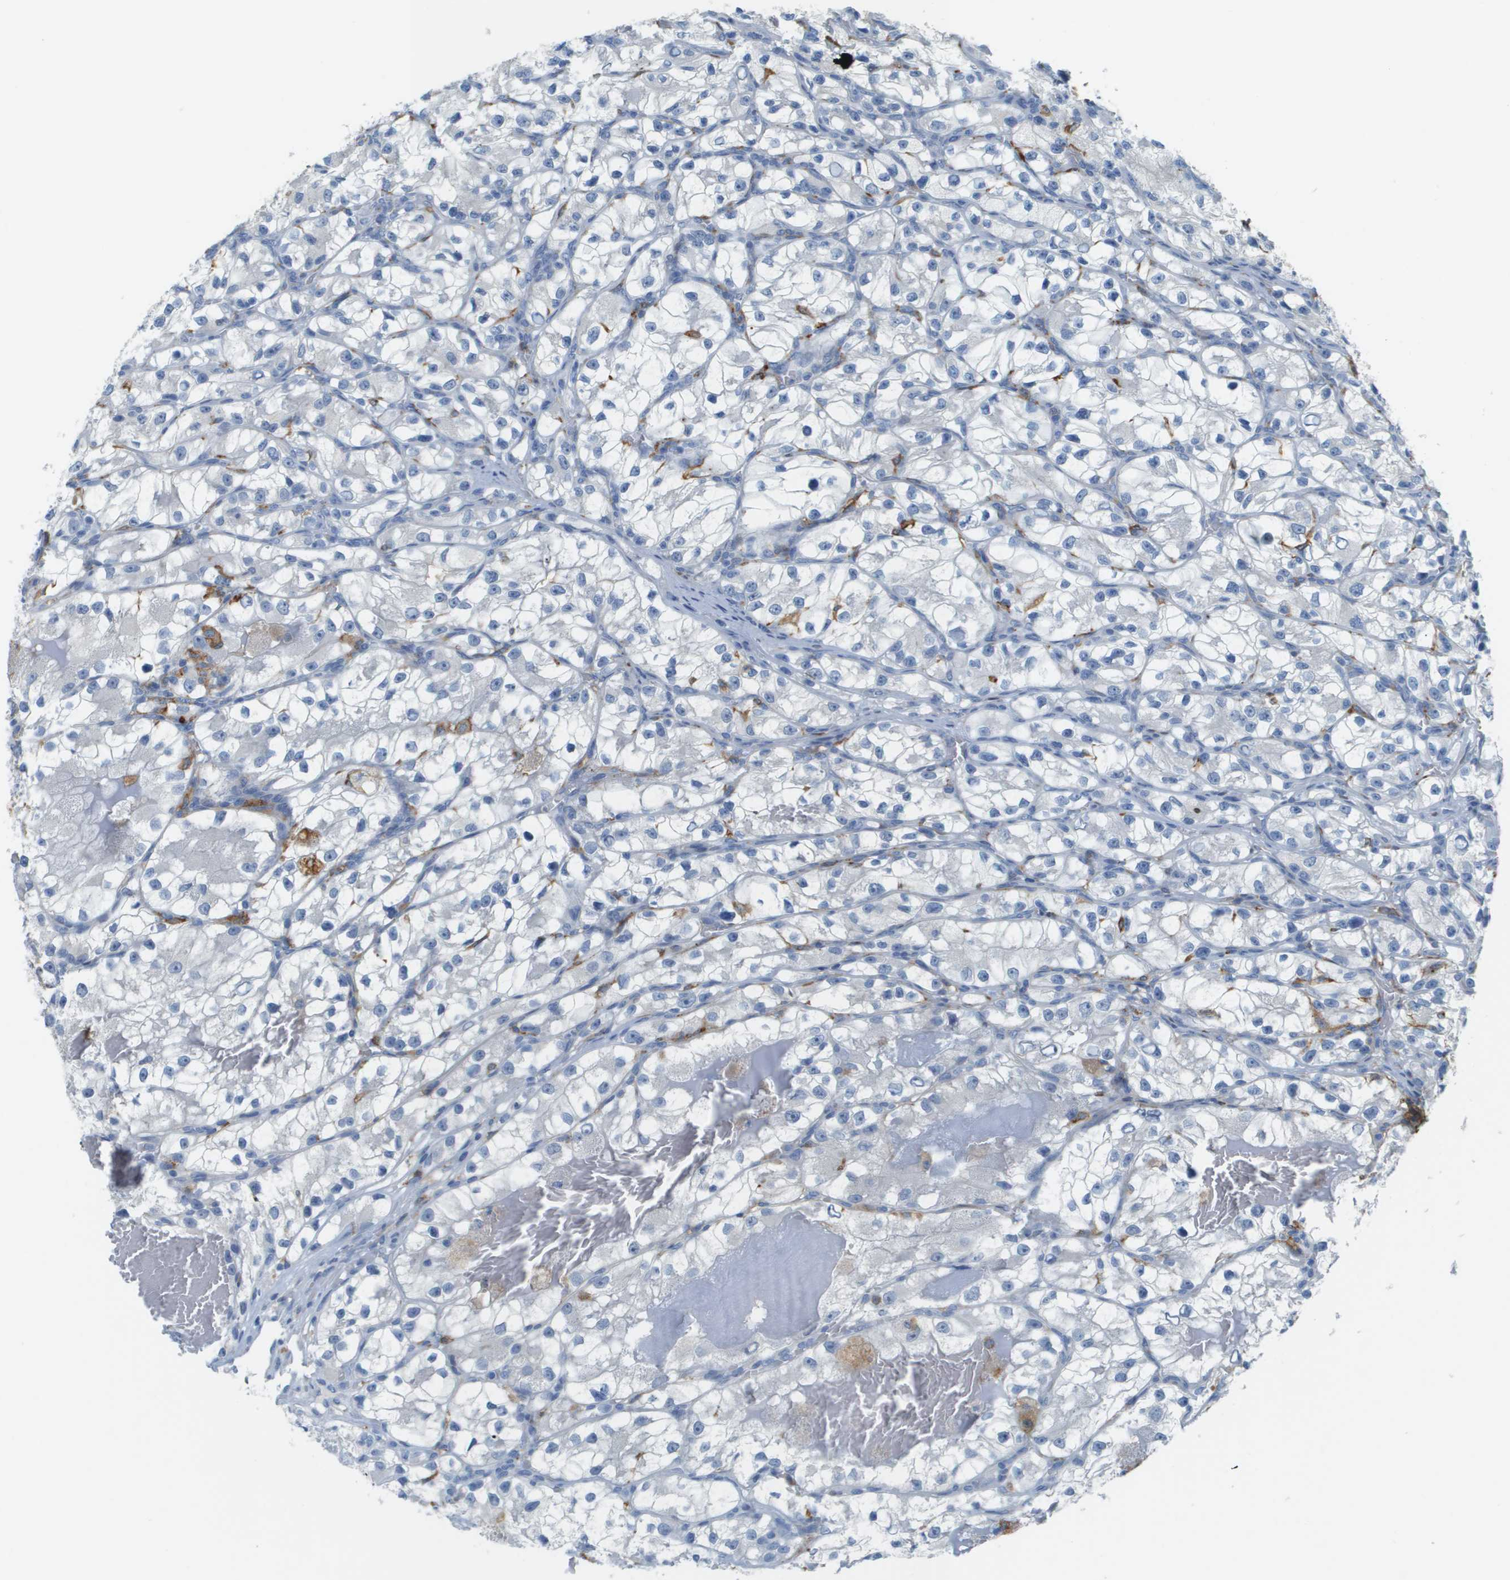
{"staining": {"intensity": "negative", "quantity": "none", "location": "none"}, "tissue": "renal cancer", "cell_type": "Tumor cells", "image_type": "cancer", "snomed": [{"axis": "morphology", "description": "Adenocarcinoma, NOS"}, {"axis": "topography", "description": "Kidney"}], "caption": "The immunohistochemistry (IHC) photomicrograph has no significant expression in tumor cells of renal cancer tissue.", "gene": "ZBTB43", "patient": {"sex": "female", "age": 57}}